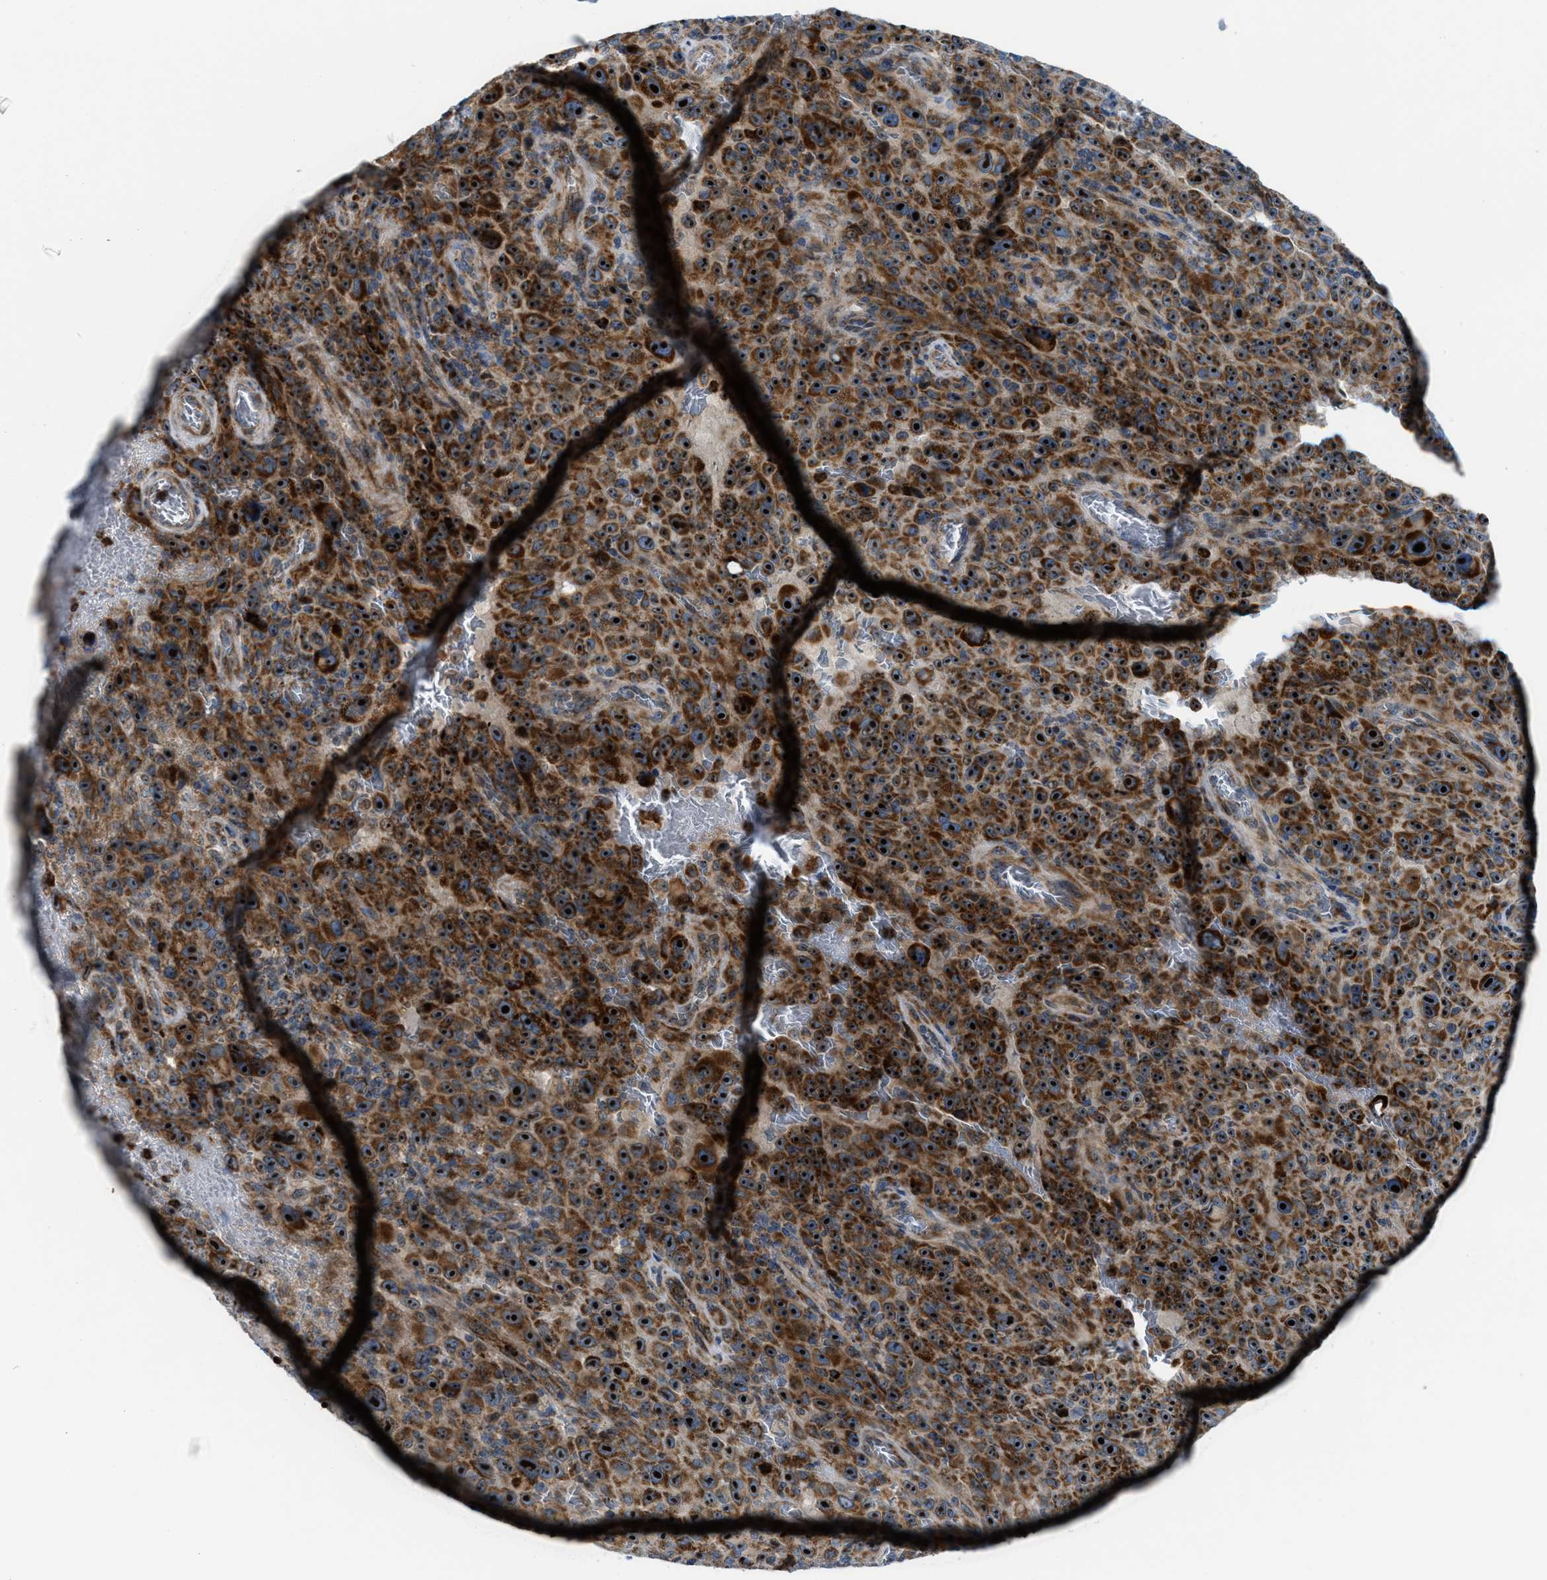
{"staining": {"intensity": "strong", "quantity": ">75%", "location": "cytoplasmic/membranous,nuclear"}, "tissue": "melanoma", "cell_type": "Tumor cells", "image_type": "cancer", "snomed": [{"axis": "morphology", "description": "Malignant melanoma, NOS"}, {"axis": "topography", "description": "Skin"}], "caption": "The immunohistochemical stain shows strong cytoplasmic/membranous and nuclear positivity in tumor cells of melanoma tissue.", "gene": "TPH1", "patient": {"sex": "female", "age": 82}}